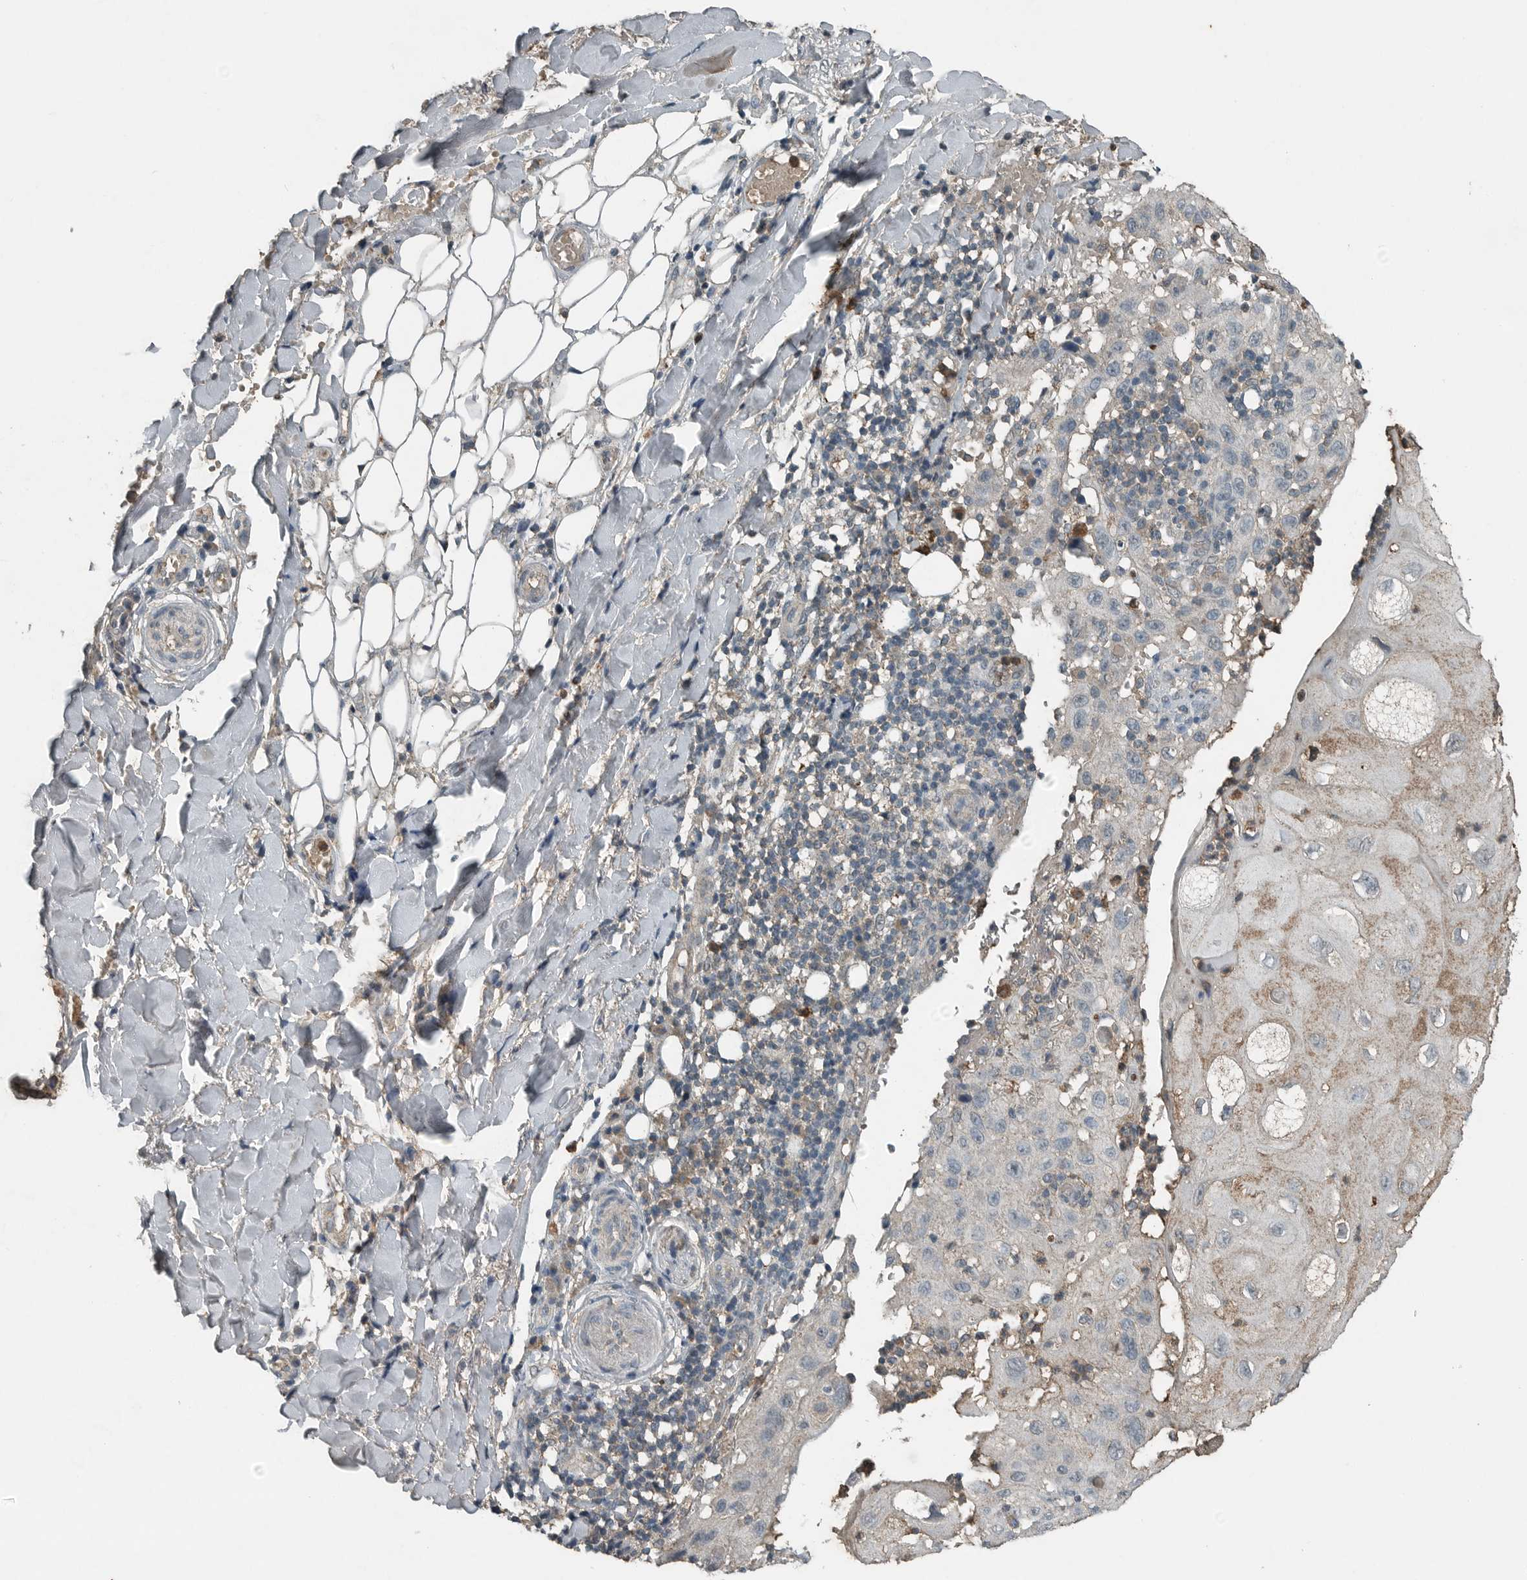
{"staining": {"intensity": "weak", "quantity": "25%-75%", "location": "cytoplasmic/membranous"}, "tissue": "skin cancer", "cell_type": "Tumor cells", "image_type": "cancer", "snomed": [{"axis": "morphology", "description": "Normal tissue, NOS"}, {"axis": "morphology", "description": "Squamous cell carcinoma, NOS"}, {"axis": "topography", "description": "Skin"}], "caption": "Squamous cell carcinoma (skin) was stained to show a protein in brown. There is low levels of weak cytoplasmic/membranous expression in about 25%-75% of tumor cells. Using DAB (brown) and hematoxylin (blue) stains, captured at high magnification using brightfield microscopy.", "gene": "IL6ST", "patient": {"sex": "female", "age": 96}}